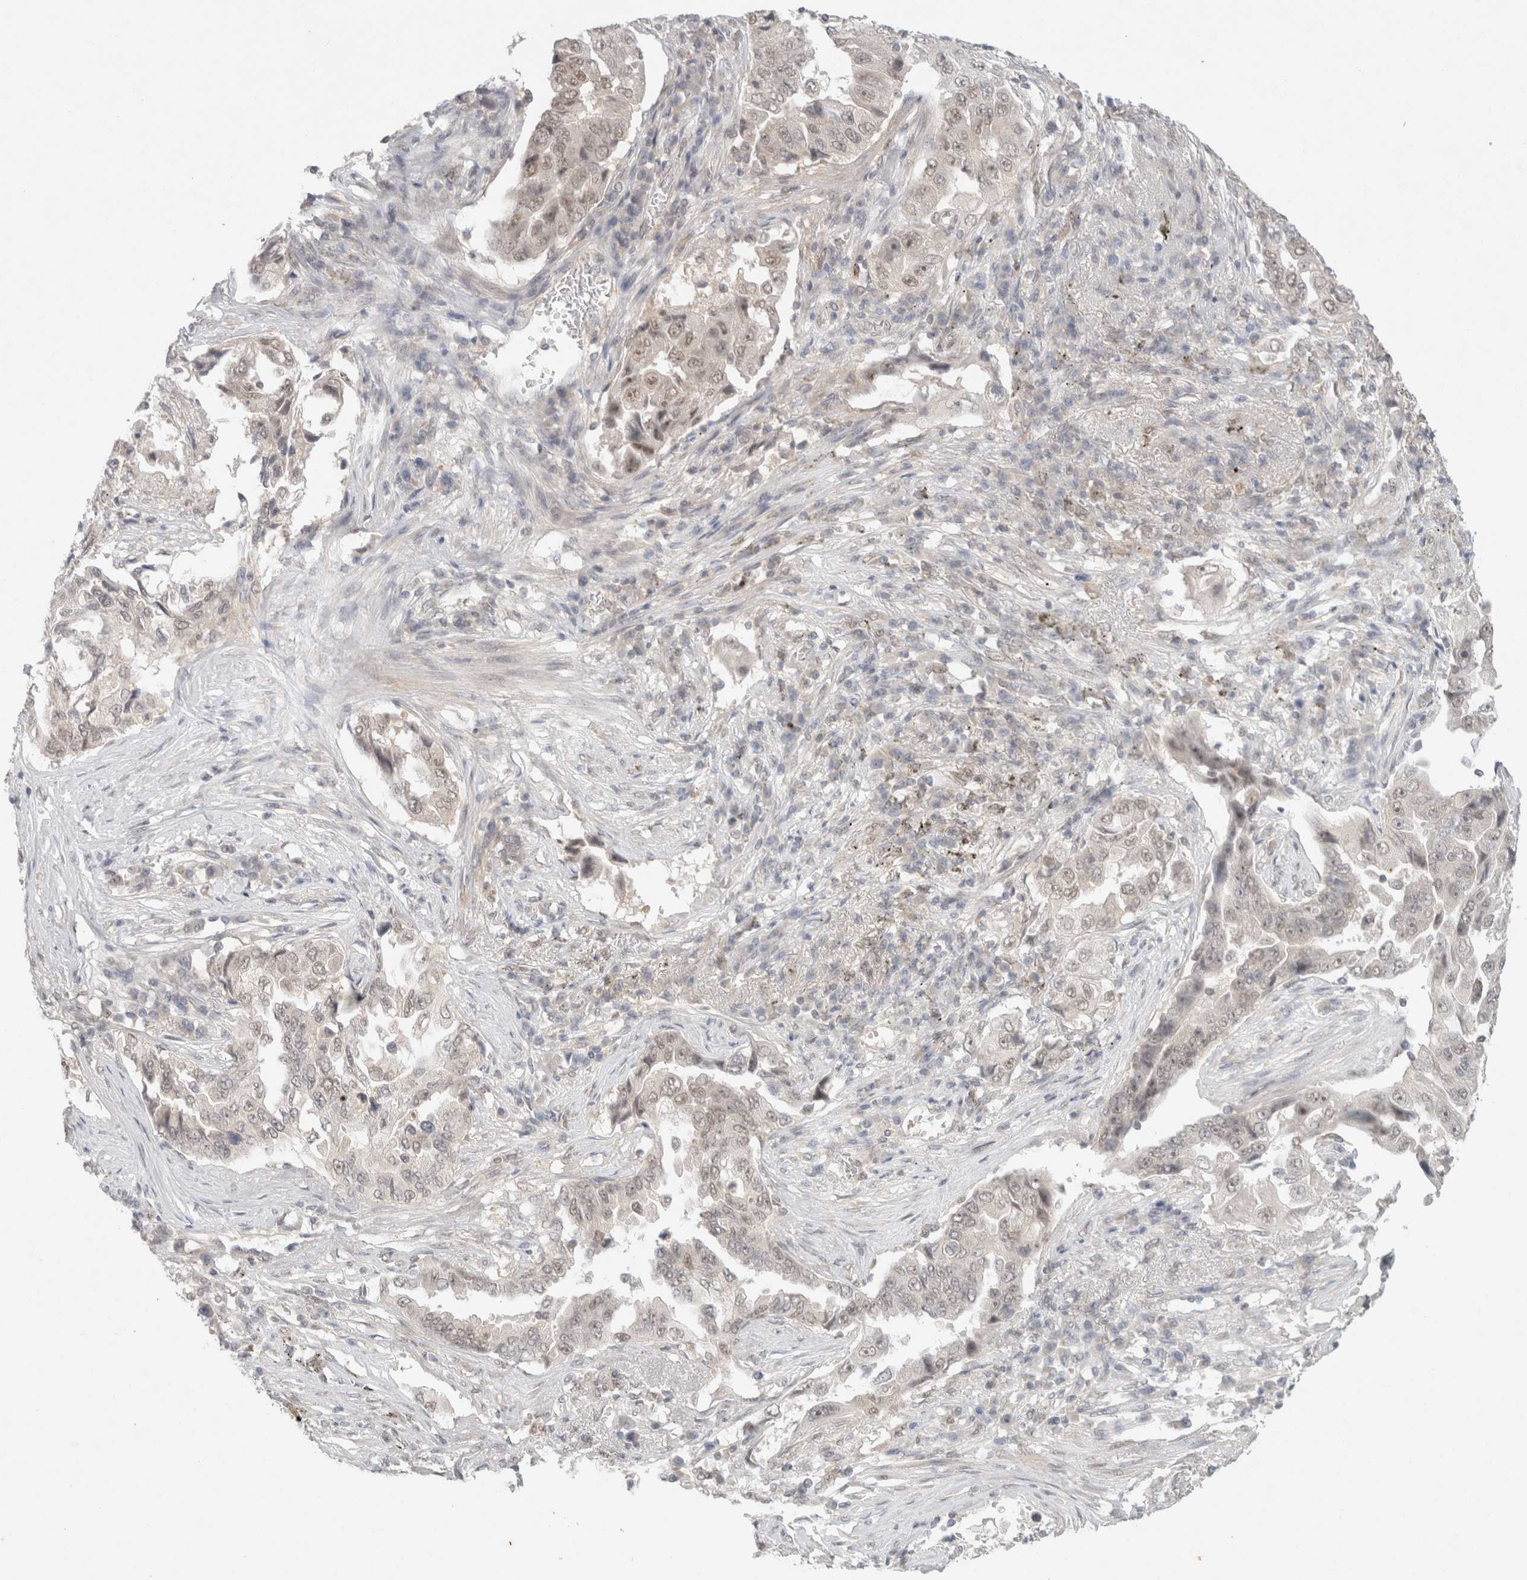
{"staining": {"intensity": "weak", "quantity": "<25%", "location": "nuclear"}, "tissue": "lung cancer", "cell_type": "Tumor cells", "image_type": "cancer", "snomed": [{"axis": "morphology", "description": "Adenocarcinoma, NOS"}, {"axis": "topography", "description": "Lung"}], "caption": "Tumor cells are negative for brown protein staining in lung cancer. (IHC, brightfield microscopy, high magnification).", "gene": "FBXO42", "patient": {"sex": "female", "age": 51}}